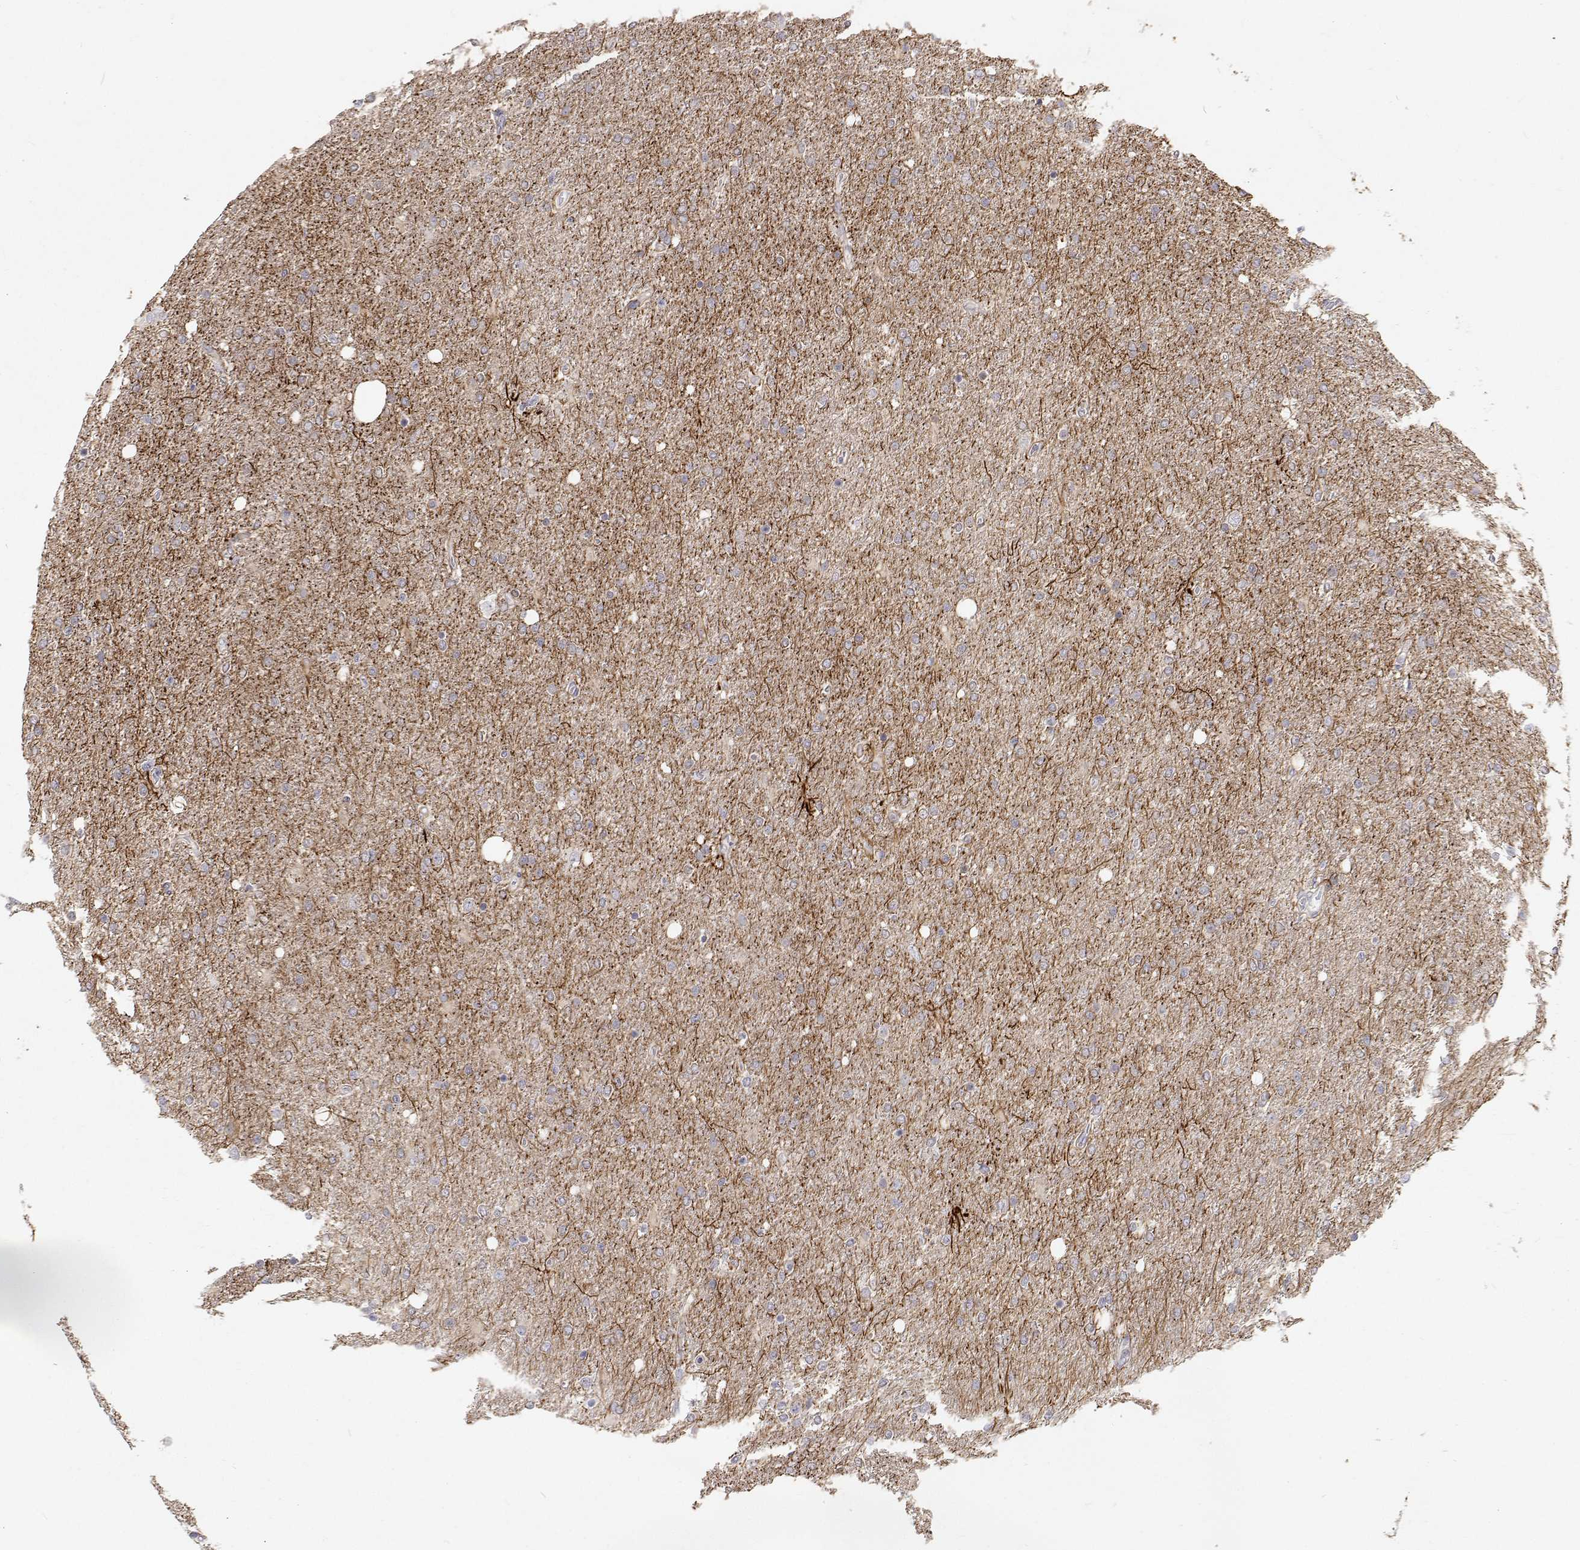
{"staining": {"intensity": "moderate", "quantity": "<25%", "location": "cytoplasmic/membranous"}, "tissue": "glioma", "cell_type": "Tumor cells", "image_type": "cancer", "snomed": [{"axis": "morphology", "description": "Glioma, malignant, High grade"}, {"axis": "topography", "description": "Cerebral cortex"}], "caption": "The immunohistochemical stain shows moderate cytoplasmic/membranous expression in tumor cells of malignant high-grade glioma tissue.", "gene": "MYPN", "patient": {"sex": "male", "age": 70}}